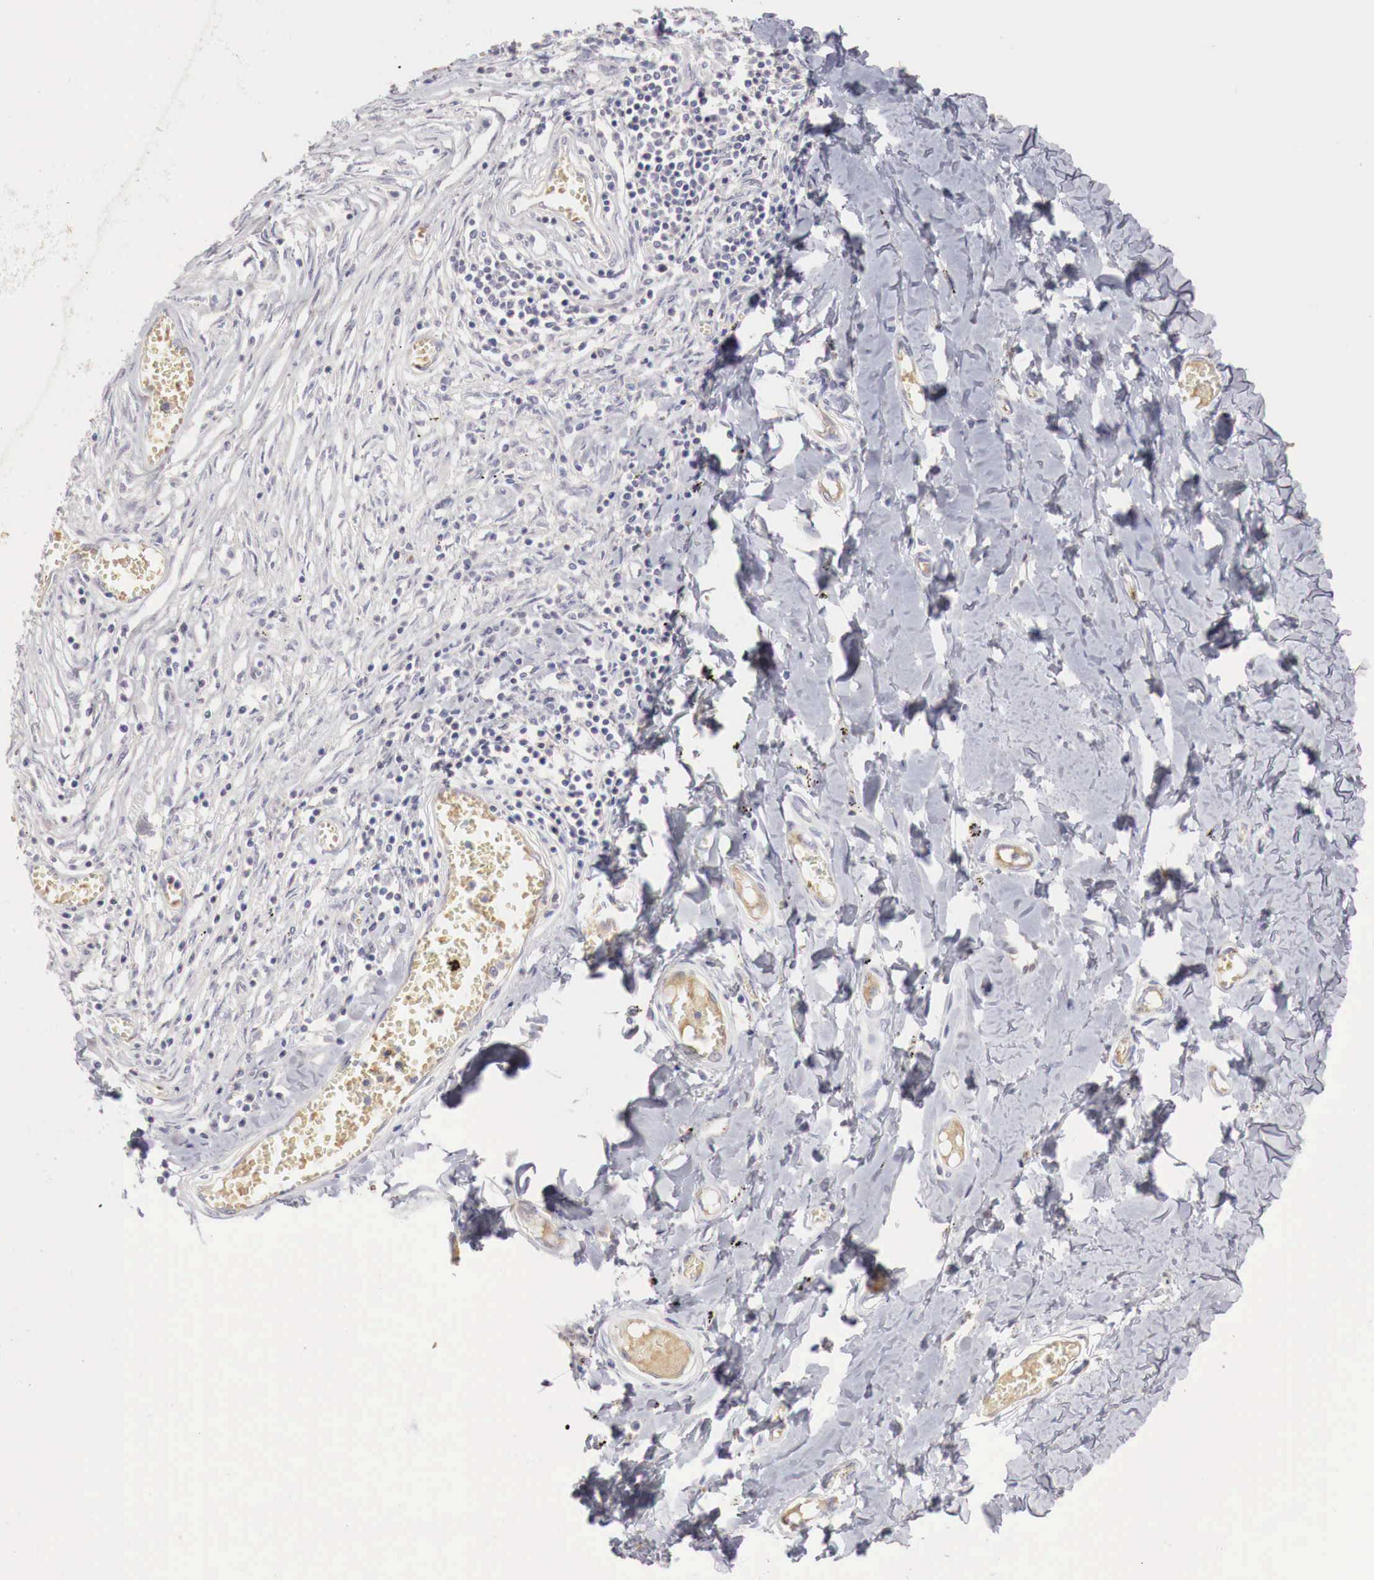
{"staining": {"intensity": "negative", "quantity": "none", "location": "none"}, "tissue": "adipose tissue", "cell_type": "Adipocytes", "image_type": "normal", "snomed": [{"axis": "morphology", "description": "Normal tissue, NOS"}, {"axis": "morphology", "description": "Sarcoma, NOS"}, {"axis": "topography", "description": "Skin"}, {"axis": "topography", "description": "Soft tissue"}], "caption": "The image displays no significant expression in adipocytes of adipose tissue.", "gene": "GATA1", "patient": {"sex": "female", "age": 51}}